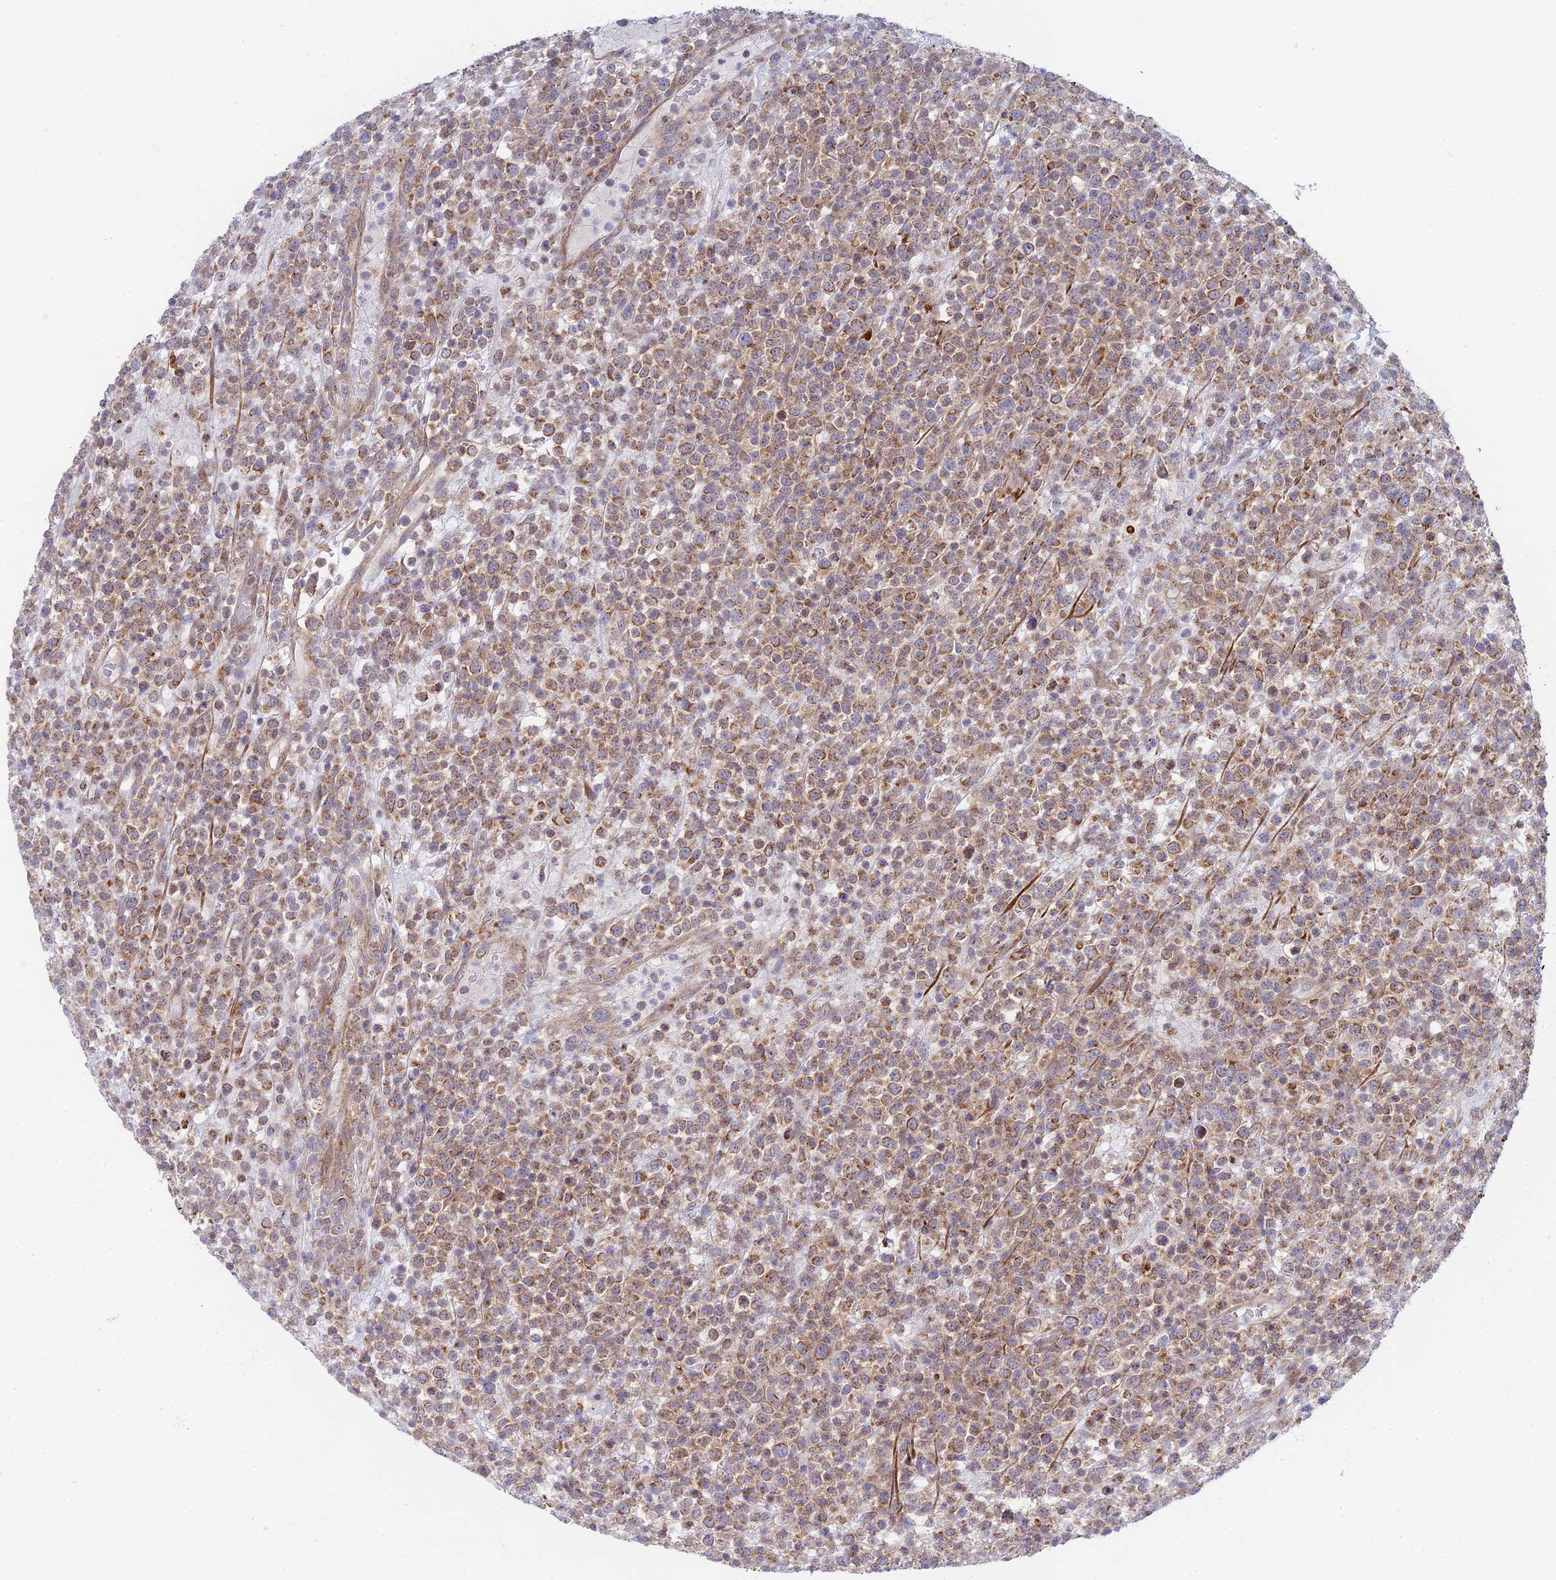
{"staining": {"intensity": "moderate", "quantity": ">75%", "location": "cytoplasmic/membranous"}, "tissue": "lymphoma", "cell_type": "Tumor cells", "image_type": "cancer", "snomed": [{"axis": "morphology", "description": "Malignant lymphoma, non-Hodgkin's type, High grade"}, {"axis": "topography", "description": "Colon"}], "caption": "Immunohistochemical staining of human lymphoma displays medium levels of moderate cytoplasmic/membranous protein positivity in about >75% of tumor cells.", "gene": "INCA1", "patient": {"sex": "female", "age": 53}}